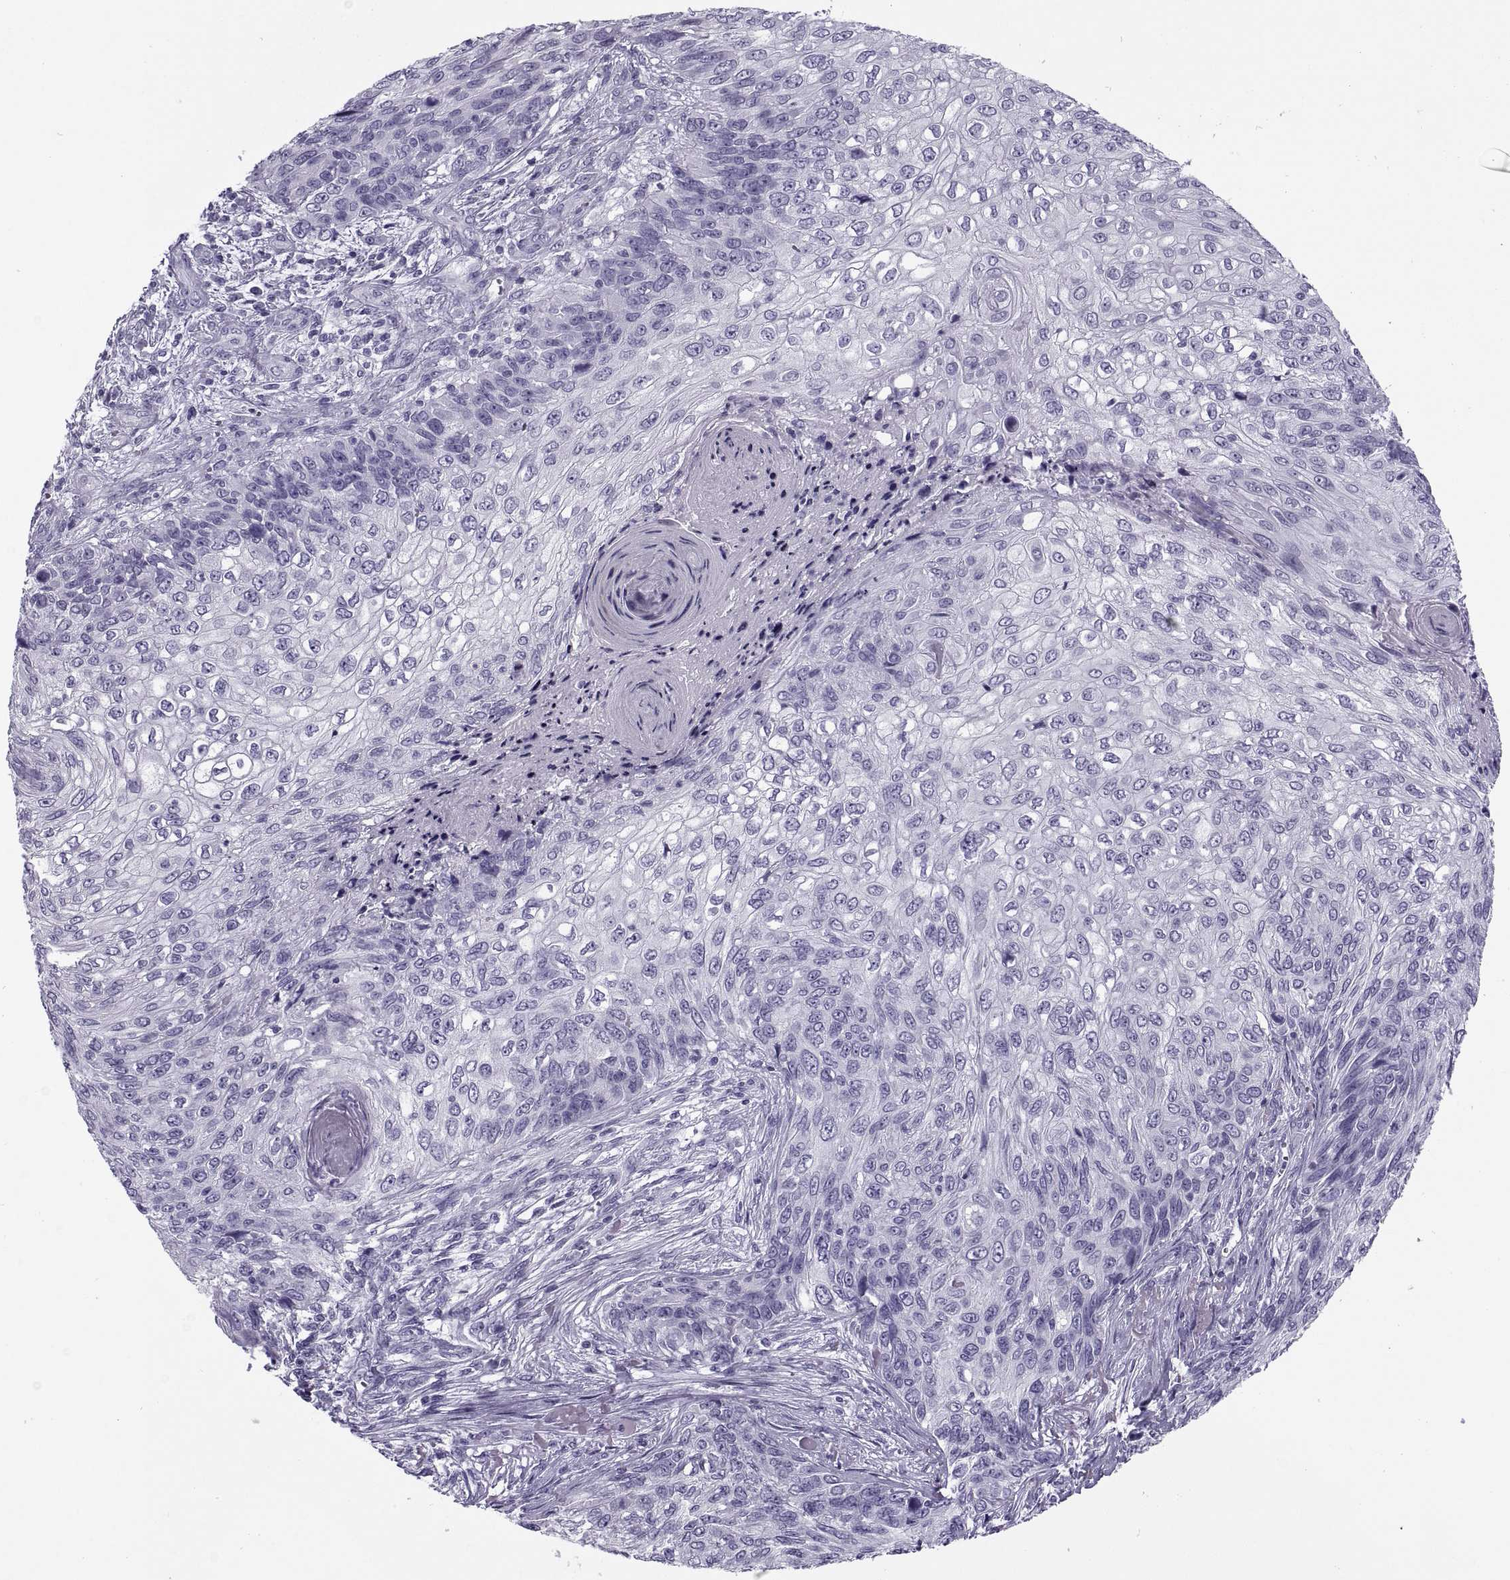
{"staining": {"intensity": "negative", "quantity": "none", "location": "none"}, "tissue": "skin cancer", "cell_type": "Tumor cells", "image_type": "cancer", "snomed": [{"axis": "morphology", "description": "Squamous cell carcinoma, NOS"}, {"axis": "topography", "description": "Skin"}], "caption": "Skin cancer (squamous cell carcinoma) was stained to show a protein in brown. There is no significant expression in tumor cells. Nuclei are stained in blue.", "gene": "RLBP1", "patient": {"sex": "male", "age": 92}}